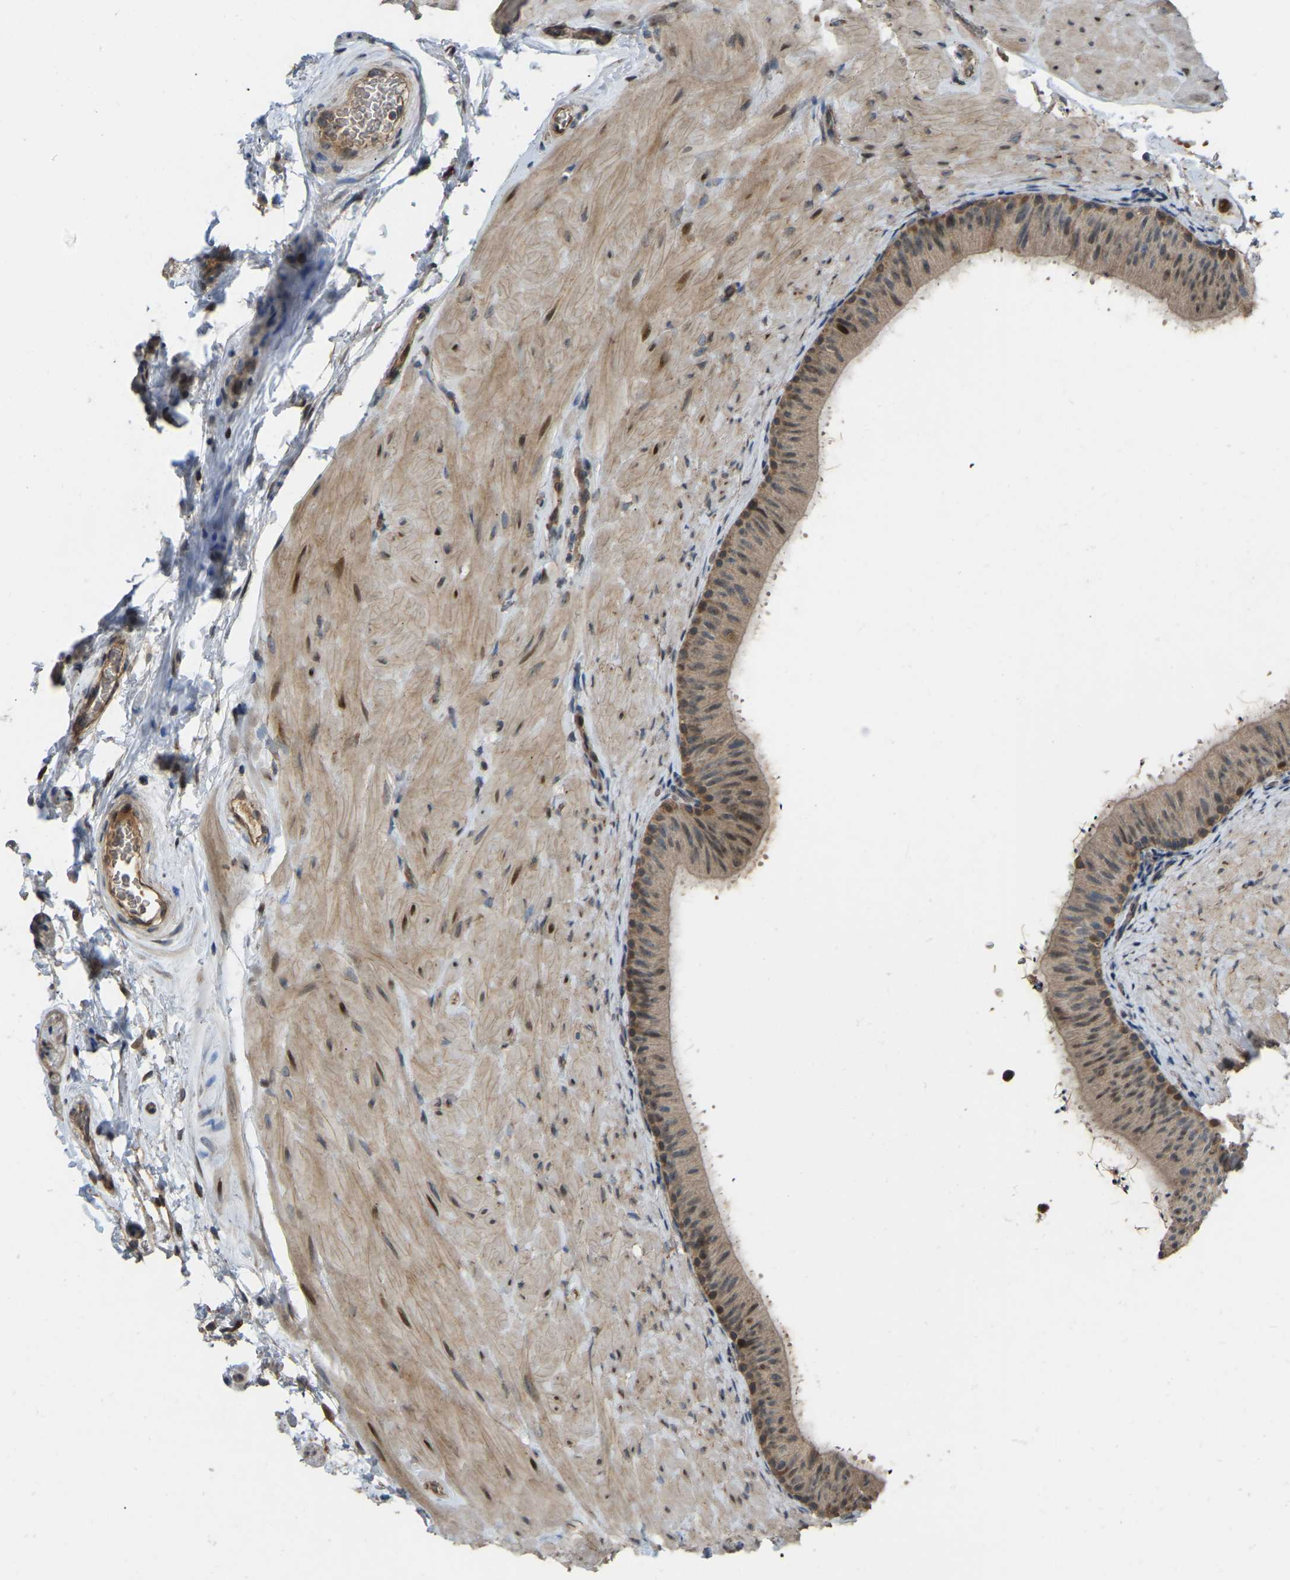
{"staining": {"intensity": "moderate", "quantity": ">75%", "location": "cytoplasmic/membranous,nuclear"}, "tissue": "epididymis", "cell_type": "Glandular cells", "image_type": "normal", "snomed": [{"axis": "morphology", "description": "Normal tissue, NOS"}, {"axis": "topography", "description": "Epididymis"}], "caption": "IHC staining of unremarkable epididymis, which shows medium levels of moderate cytoplasmic/membranous,nuclear positivity in approximately >75% of glandular cells indicating moderate cytoplasmic/membranous,nuclear protein positivity. The staining was performed using DAB (brown) for protein detection and nuclei were counterstained in hematoxylin (blue).", "gene": "C21orf91", "patient": {"sex": "male", "age": 34}}